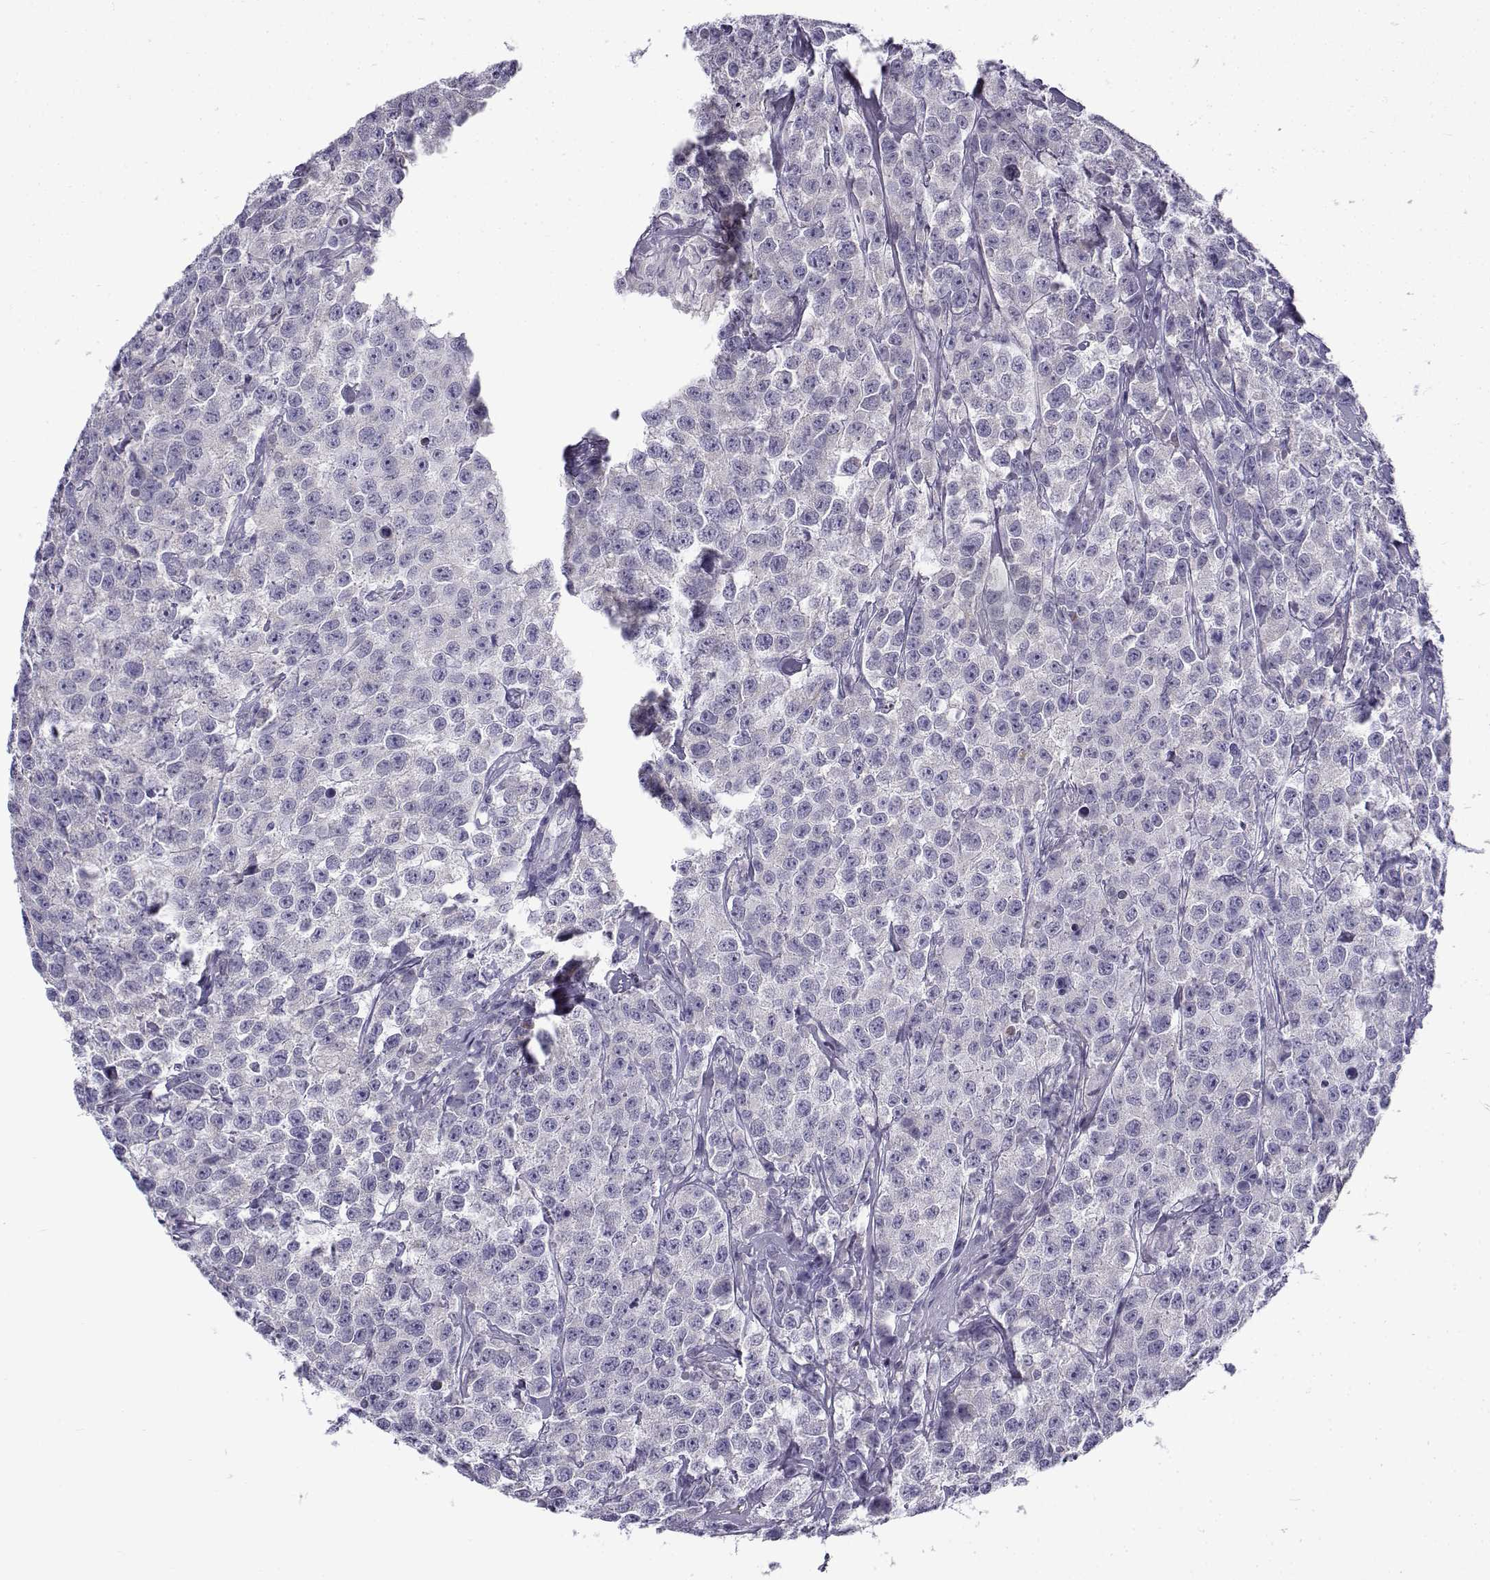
{"staining": {"intensity": "negative", "quantity": "none", "location": "none"}, "tissue": "testis cancer", "cell_type": "Tumor cells", "image_type": "cancer", "snomed": [{"axis": "morphology", "description": "Seminoma, NOS"}, {"axis": "topography", "description": "Testis"}], "caption": "Tumor cells show no significant protein expression in testis seminoma.", "gene": "FAM166A", "patient": {"sex": "male", "age": 59}}